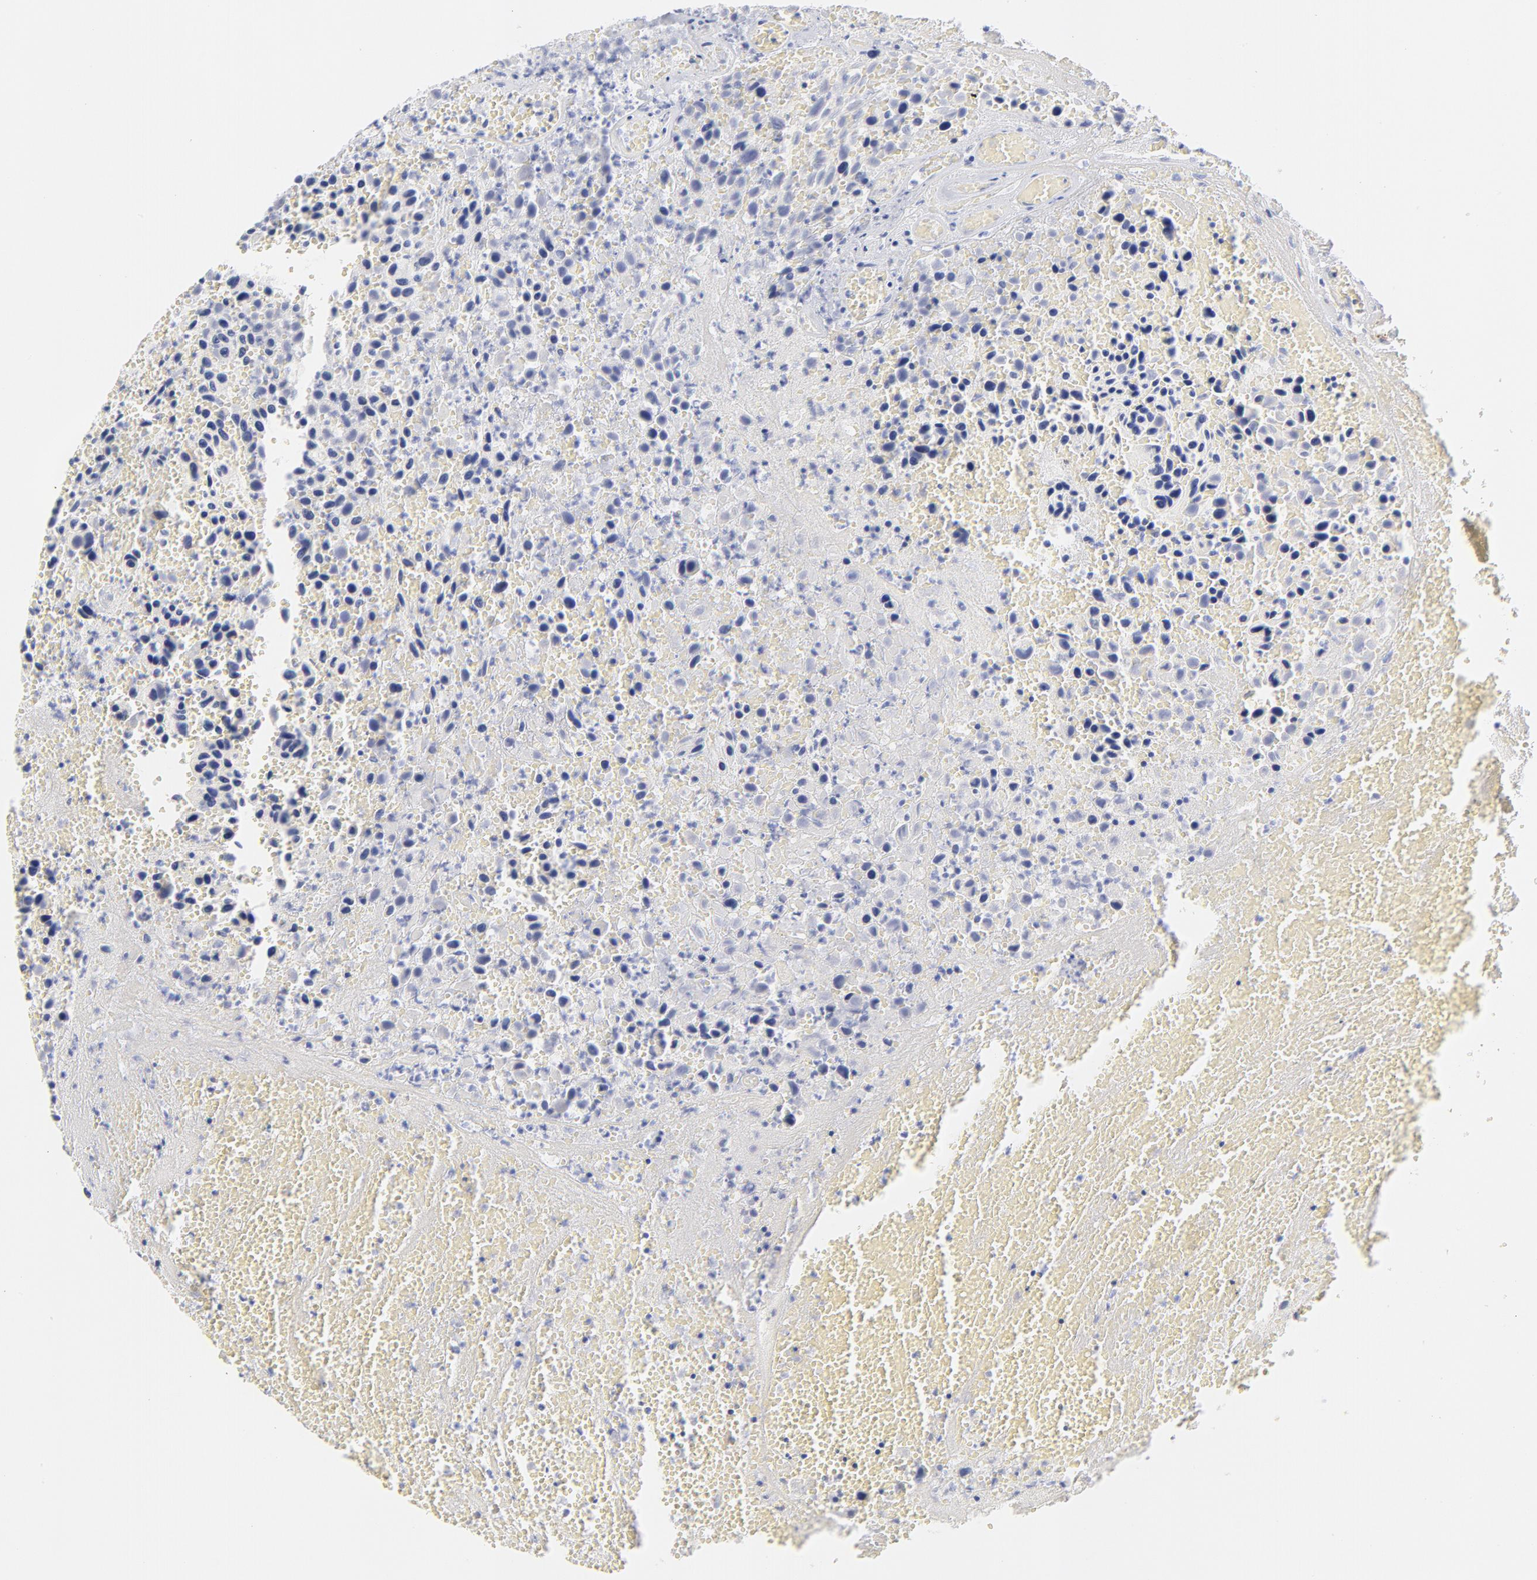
{"staining": {"intensity": "negative", "quantity": "none", "location": "none"}, "tissue": "urothelial cancer", "cell_type": "Tumor cells", "image_type": "cancer", "snomed": [{"axis": "morphology", "description": "Urothelial carcinoma, High grade"}, {"axis": "topography", "description": "Urinary bladder"}], "caption": "Immunohistochemistry (IHC) histopathology image of neoplastic tissue: high-grade urothelial carcinoma stained with DAB (3,3'-diaminobenzidine) displays no significant protein staining in tumor cells. The staining is performed using DAB brown chromogen with nuclei counter-stained in using hematoxylin.", "gene": "MID1", "patient": {"sex": "male", "age": 66}}